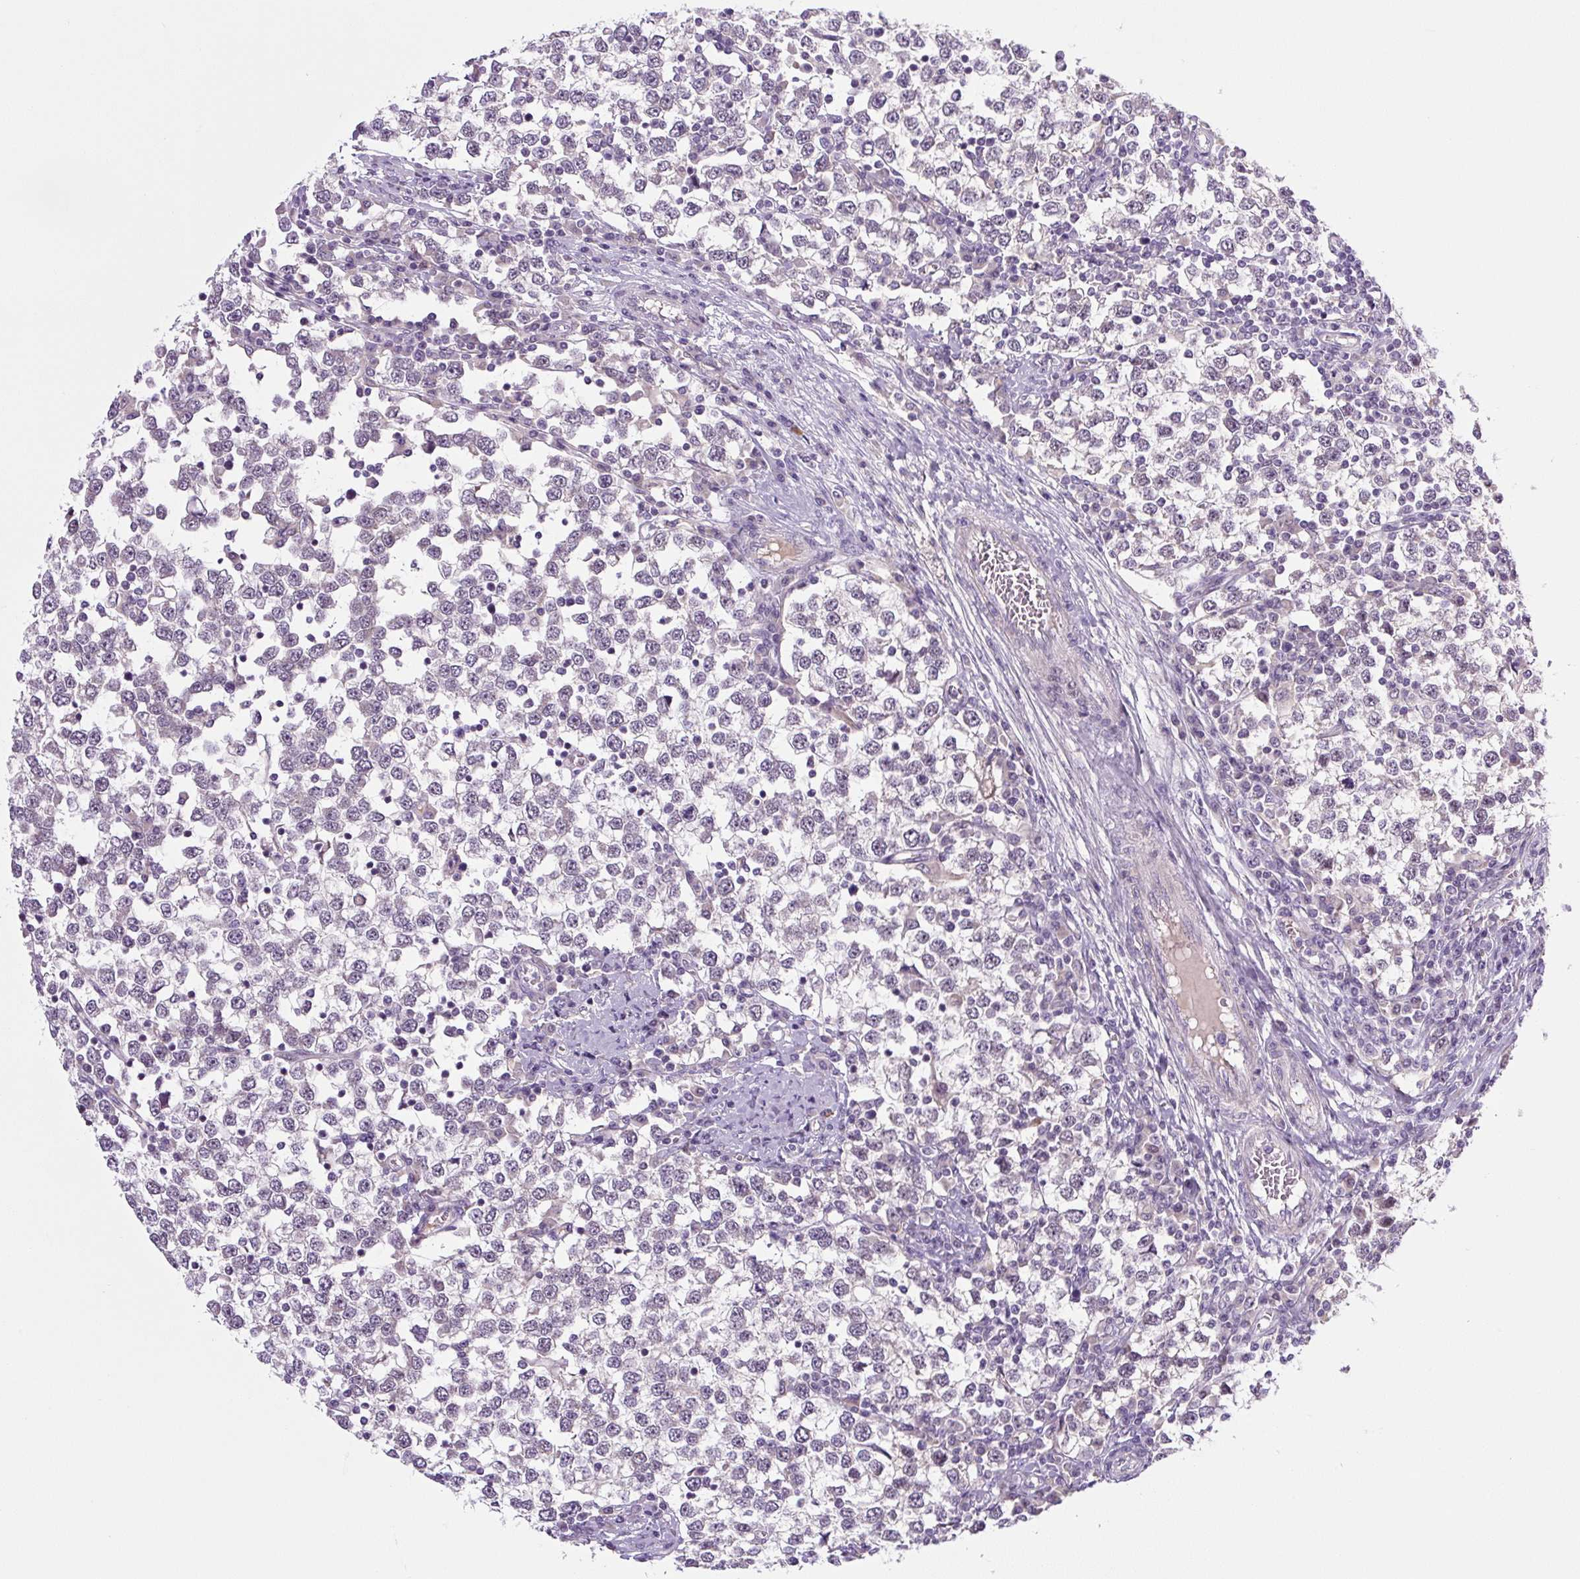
{"staining": {"intensity": "negative", "quantity": "none", "location": "none"}, "tissue": "testis cancer", "cell_type": "Tumor cells", "image_type": "cancer", "snomed": [{"axis": "morphology", "description": "Seminoma, NOS"}, {"axis": "topography", "description": "Testis"}], "caption": "An immunohistochemistry photomicrograph of testis cancer is shown. There is no staining in tumor cells of testis cancer.", "gene": "PRKAA2", "patient": {"sex": "male", "age": 65}}